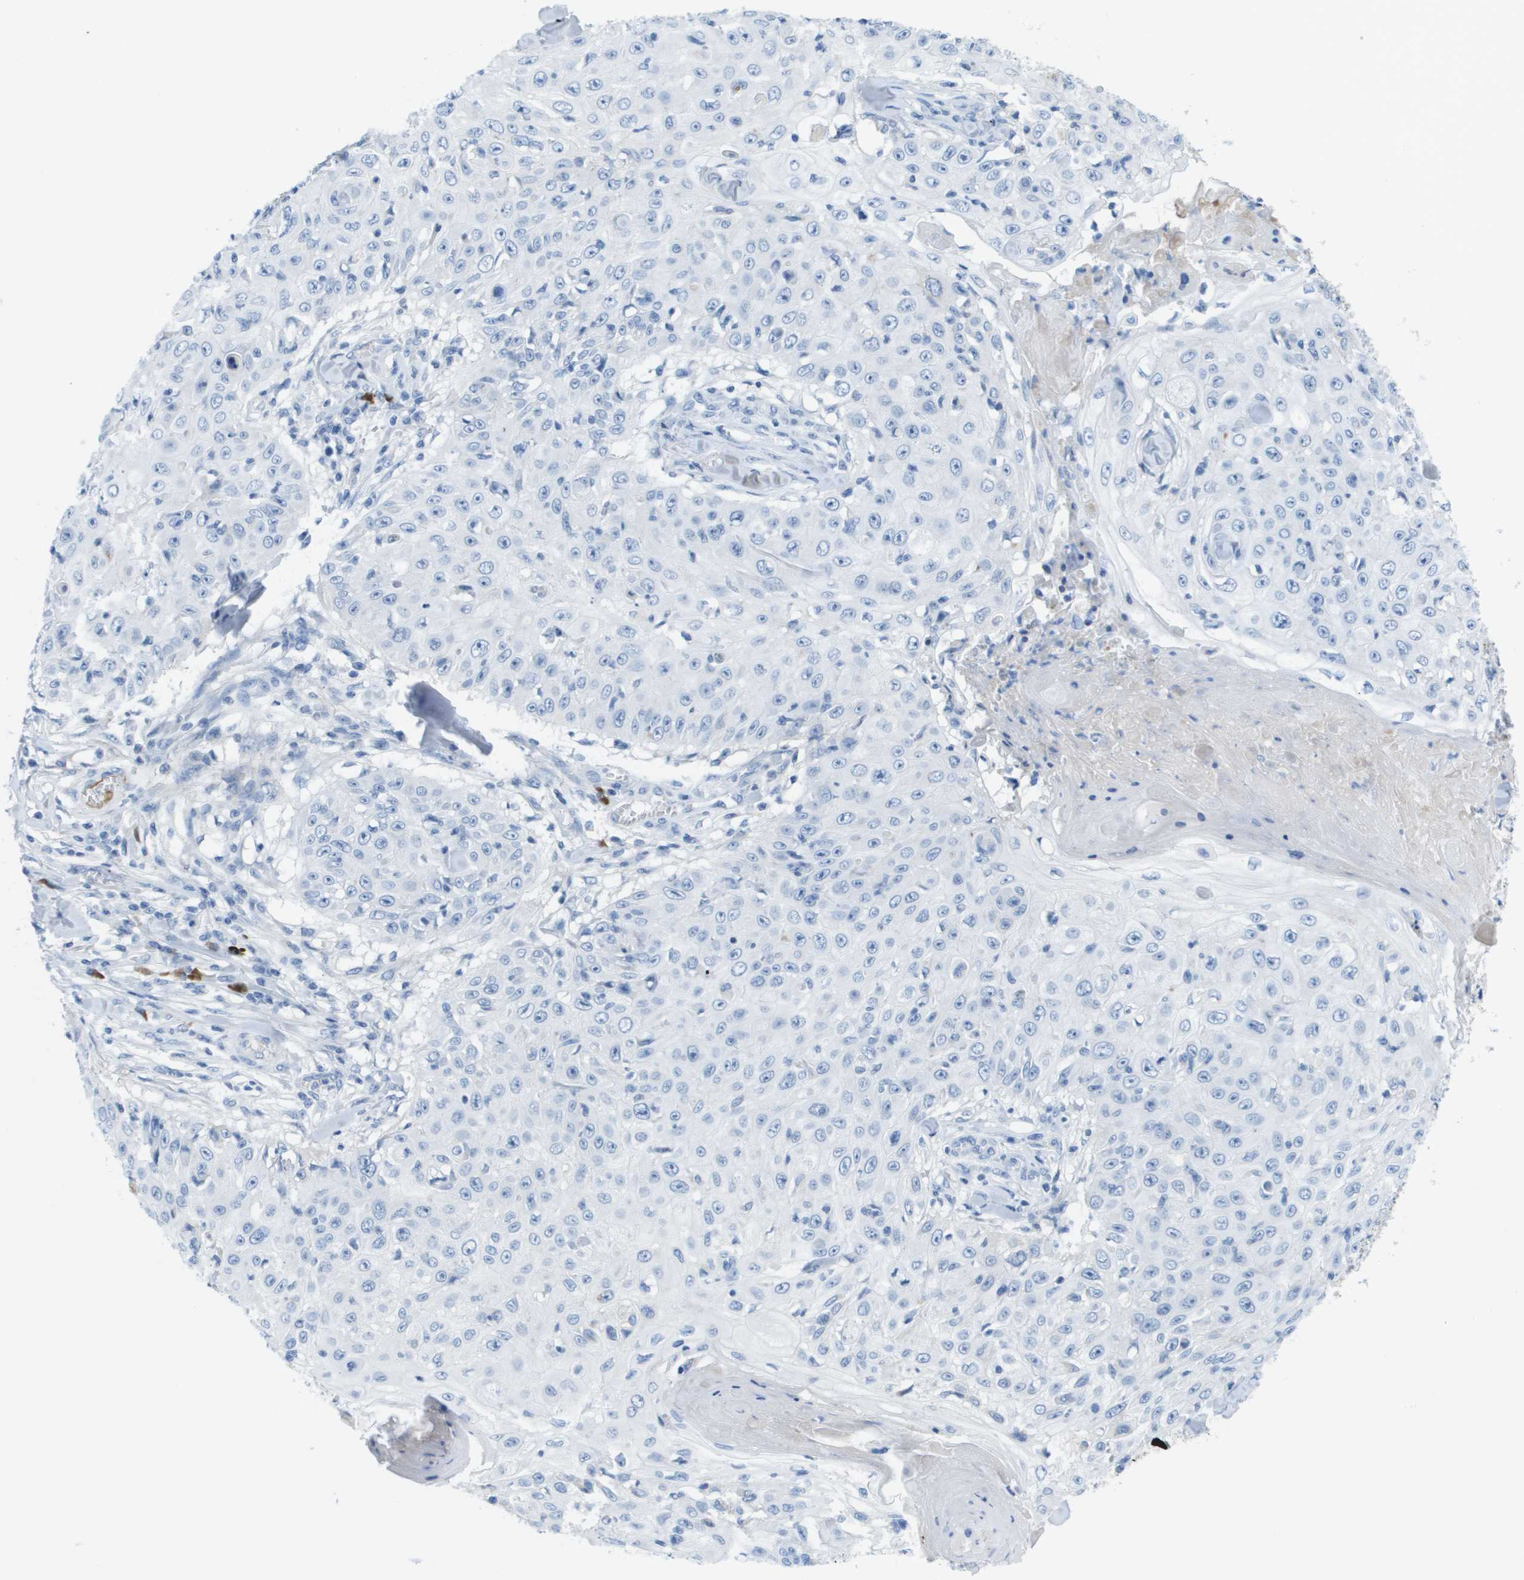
{"staining": {"intensity": "negative", "quantity": "none", "location": "none"}, "tissue": "skin cancer", "cell_type": "Tumor cells", "image_type": "cancer", "snomed": [{"axis": "morphology", "description": "Squamous cell carcinoma, NOS"}, {"axis": "topography", "description": "Skin"}], "caption": "This histopathology image is of skin cancer (squamous cell carcinoma) stained with IHC to label a protein in brown with the nuclei are counter-stained blue. There is no positivity in tumor cells.", "gene": "GPR18", "patient": {"sex": "male", "age": 86}}